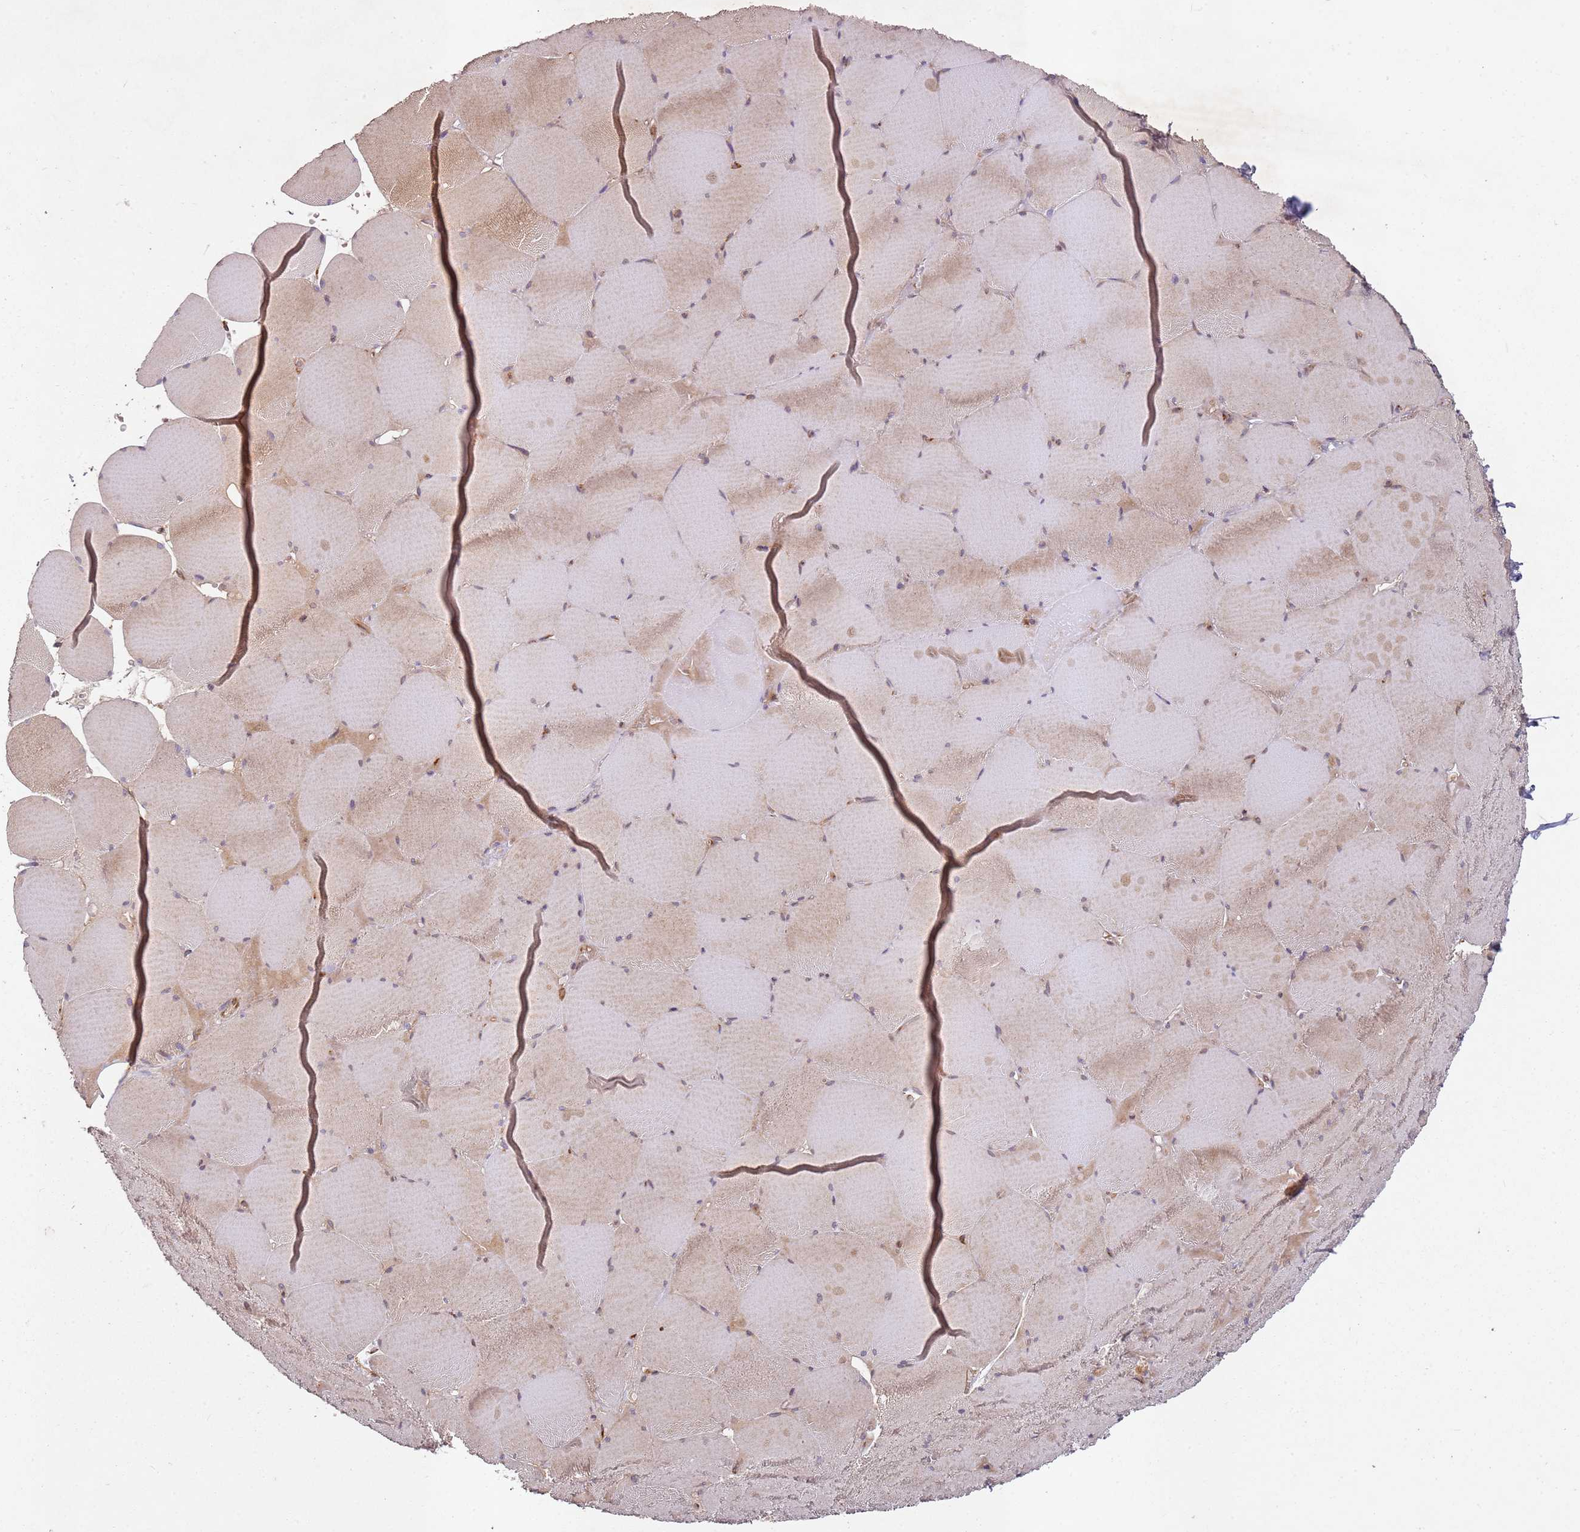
{"staining": {"intensity": "moderate", "quantity": "25%-75%", "location": "cytoplasmic/membranous"}, "tissue": "skeletal muscle", "cell_type": "Myocytes", "image_type": "normal", "snomed": [{"axis": "morphology", "description": "Normal tissue, NOS"}, {"axis": "topography", "description": "Skeletal muscle"}, {"axis": "topography", "description": "Head-Neck"}], "caption": "IHC micrograph of normal skeletal muscle stained for a protein (brown), which demonstrates medium levels of moderate cytoplasmic/membranous staining in approximately 25%-75% of myocytes.", "gene": "ARFRP1", "patient": {"sex": "male", "age": 66}}